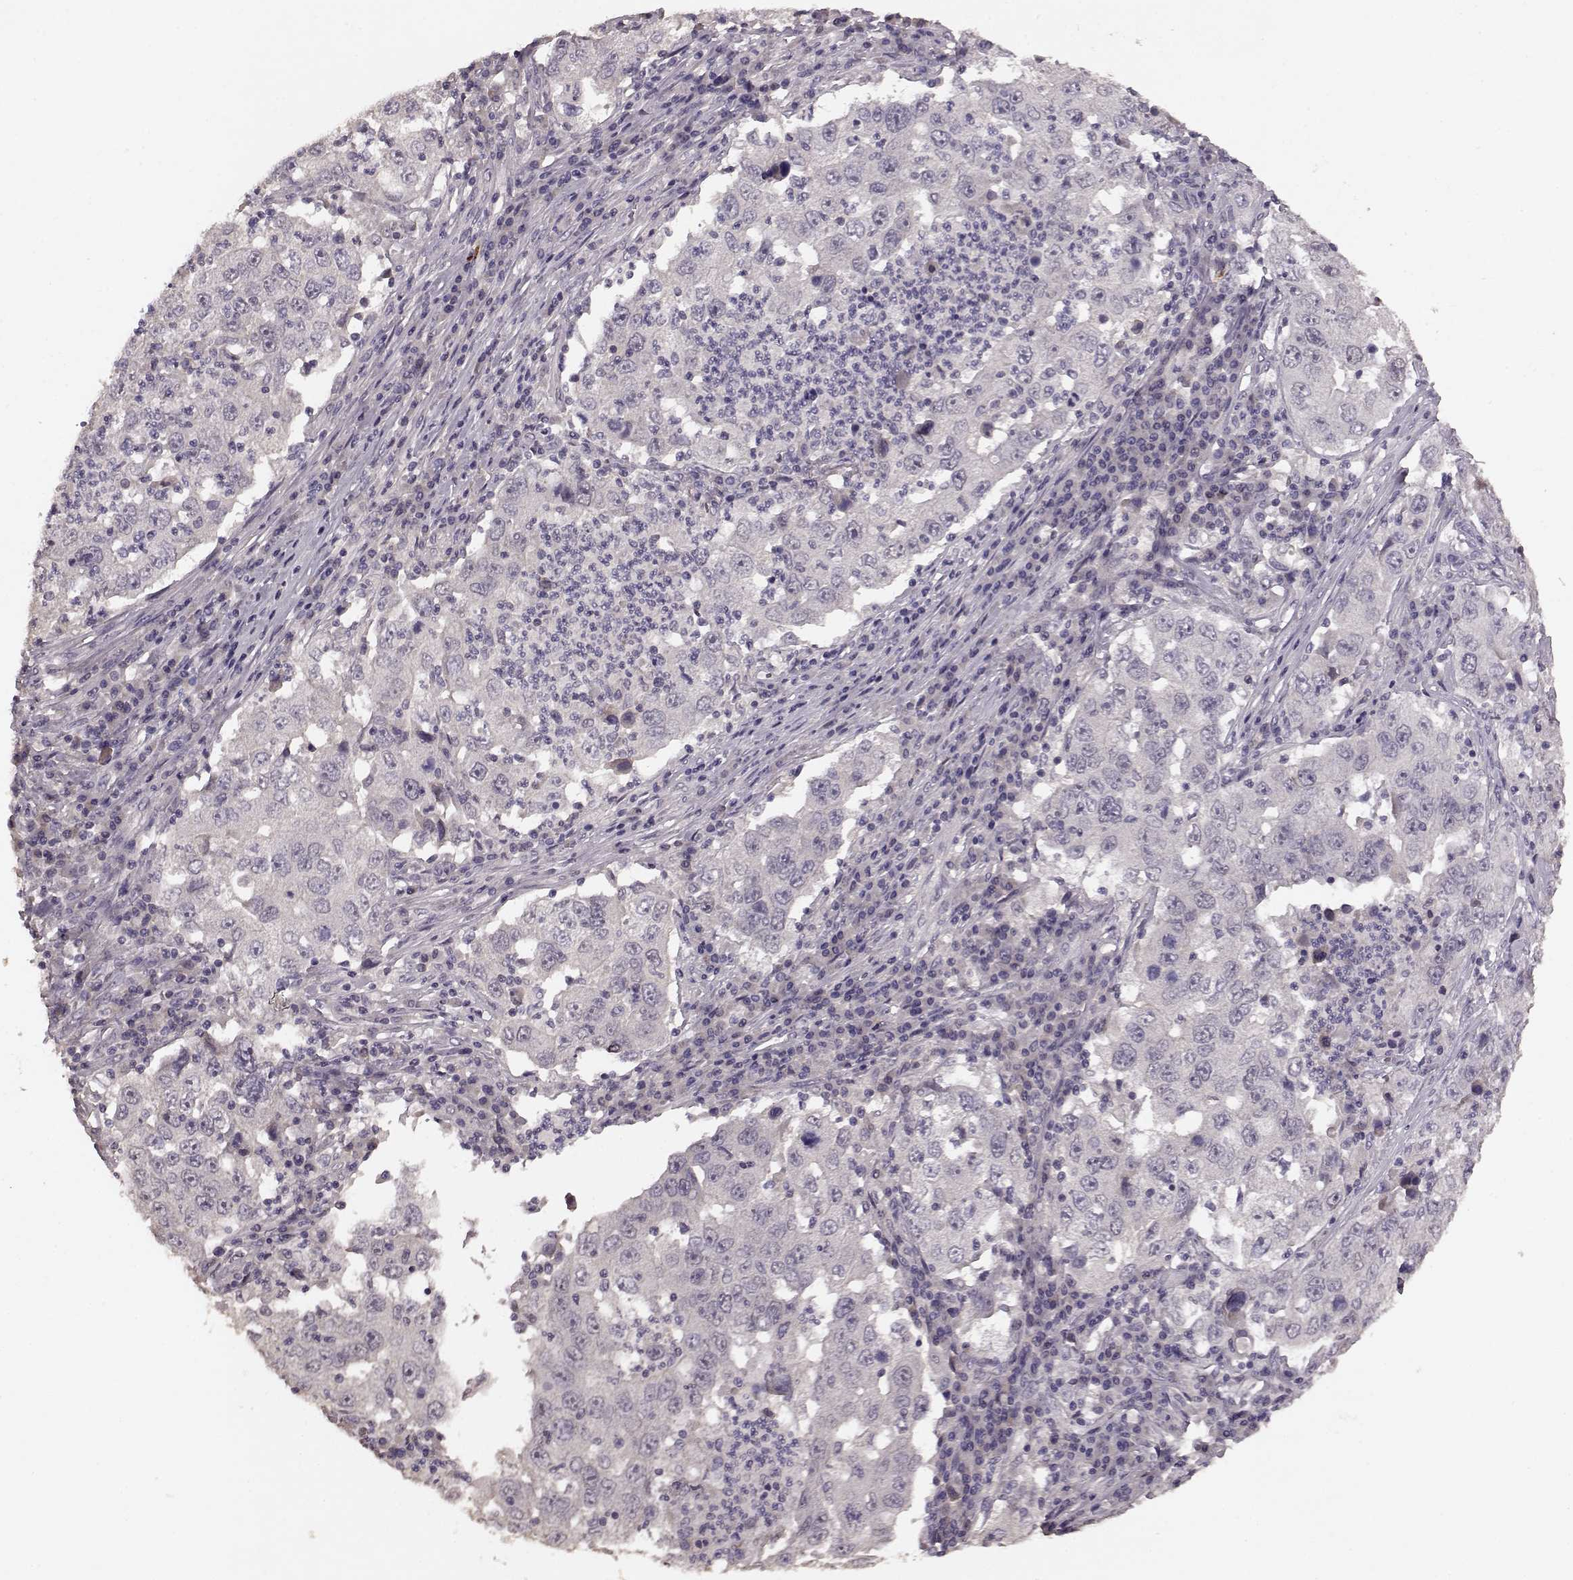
{"staining": {"intensity": "negative", "quantity": "none", "location": "none"}, "tissue": "lung cancer", "cell_type": "Tumor cells", "image_type": "cancer", "snomed": [{"axis": "morphology", "description": "Adenocarcinoma, NOS"}, {"axis": "topography", "description": "Lung"}], "caption": "IHC photomicrograph of adenocarcinoma (lung) stained for a protein (brown), which shows no expression in tumor cells. (Brightfield microscopy of DAB immunohistochemistry (IHC) at high magnification).", "gene": "SLC52A3", "patient": {"sex": "male", "age": 73}}